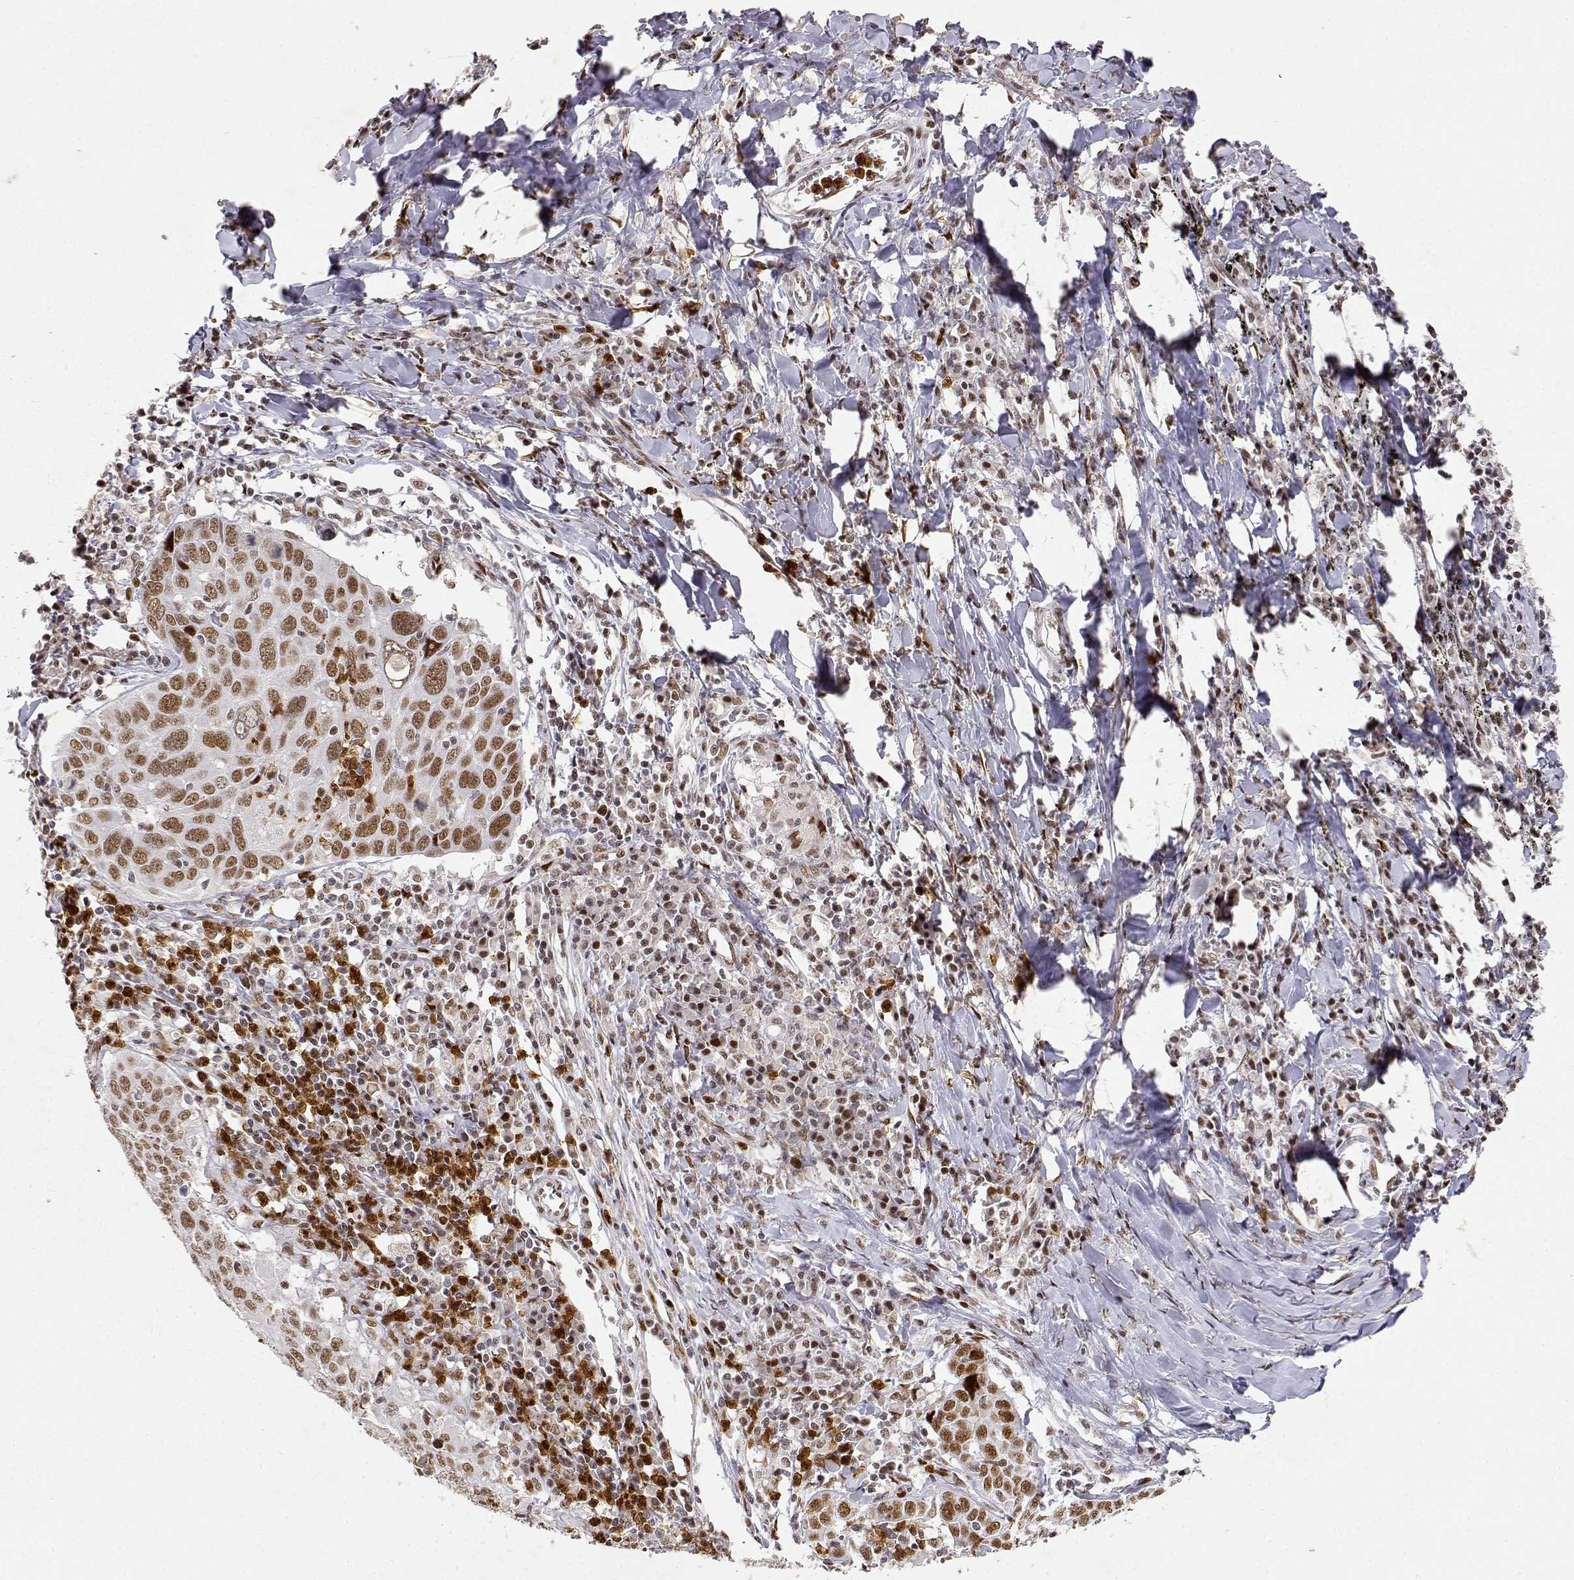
{"staining": {"intensity": "moderate", "quantity": ">75%", "location": "nuclear"}, "tissue": "lung cancer", "cell_type": "Tumor cells", "image_type": "cancer", "snomed": [{"axis": "morphology", "description": "Squamous cell carcinoma, NOS"}, {"axis": "topography", "description": "Lung"}], "caption": "Immunohistochemistry (IHC) (DAB (3,3'-diaminobenzidine)) staining of lung squamous cell carcinoma reveals moderate nuclear protein staining in about >75% of tumor cells.", "gene": "RSF1", "patient": {"sex": "male", "age": 57}}